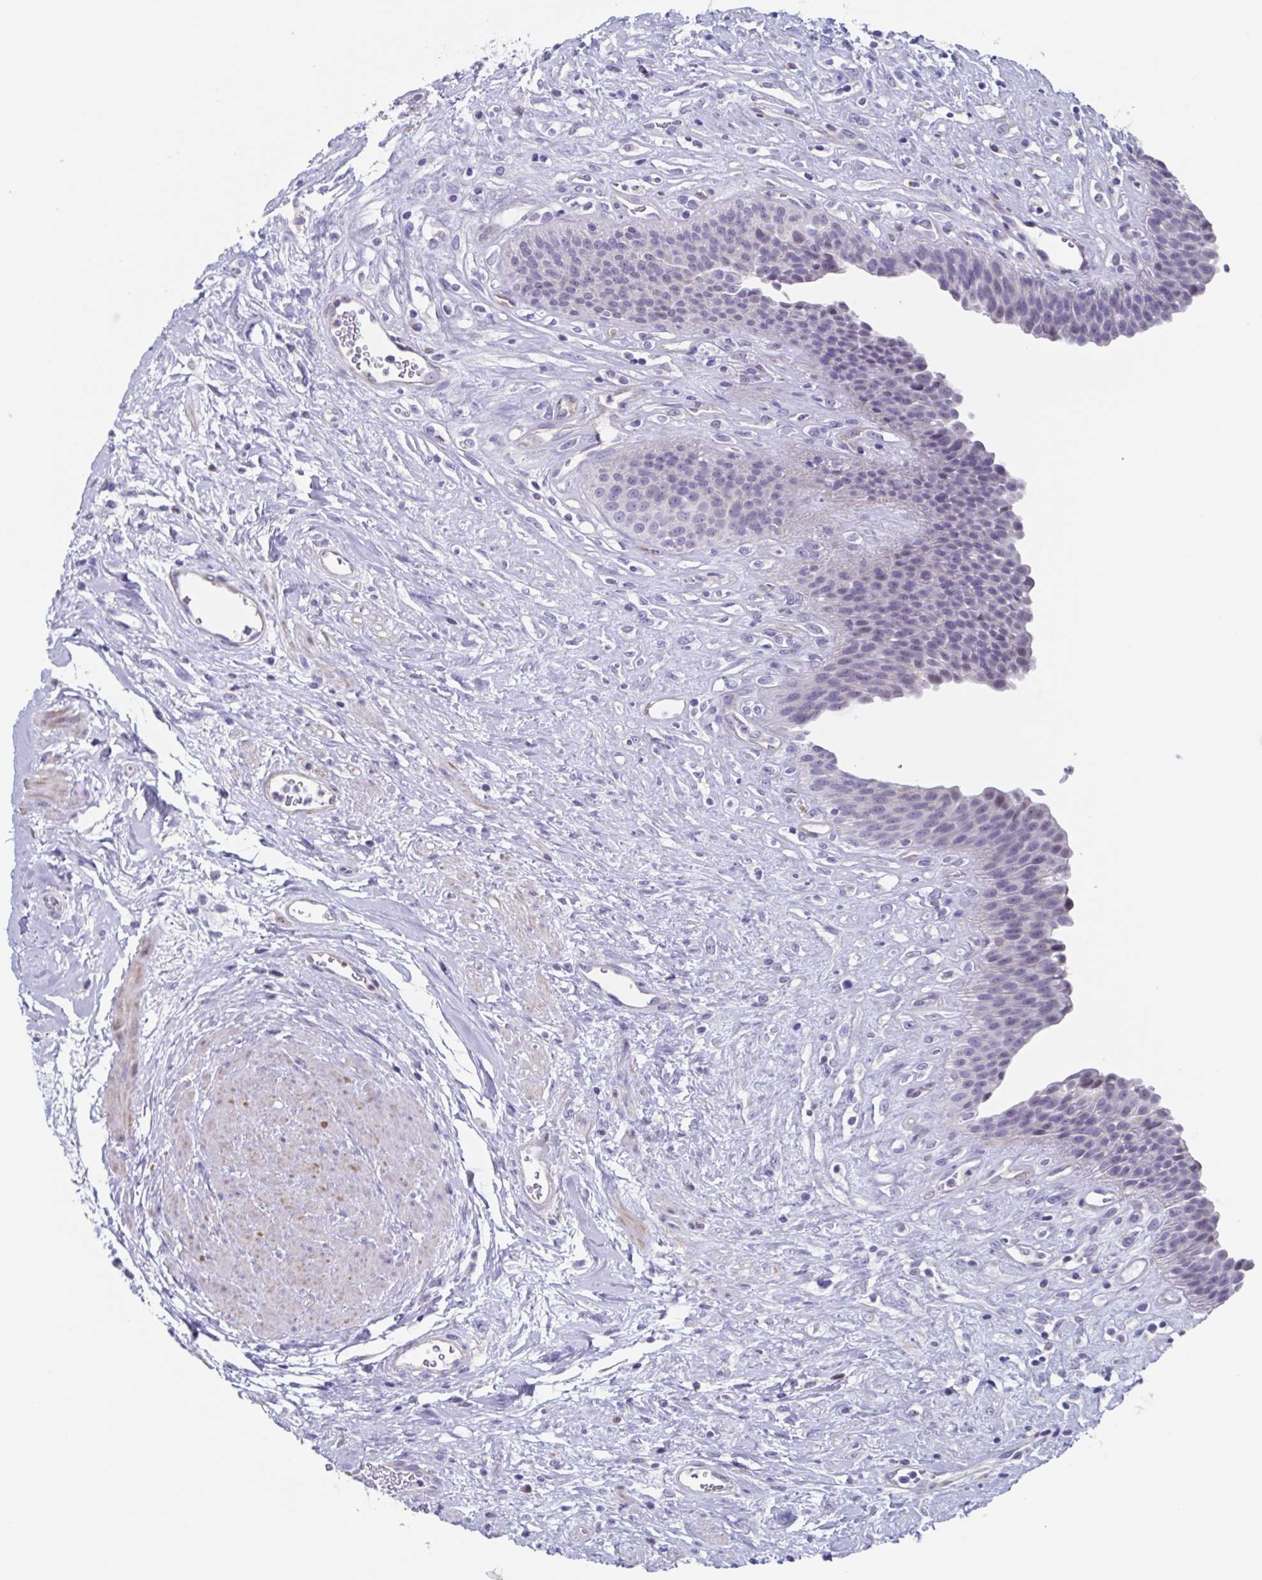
{"staining": {"intensity": "negative", "quantity": "none", "location": "none"}, "tissue": "urinary bladder", "cell_type": "Urothelial cells", "image_type": "normal", "snomed": [{"axis": "morphology", "description": "Normal tissue, NOS"}, {"axis": "topography", "description": "Urinary bladder"}], "caption": "The photomicrograph displays no significant expression in urothelial cells of urinary bladder.", "gene": "PBOV1", "patient": {"sex": "female", "age": 56}}